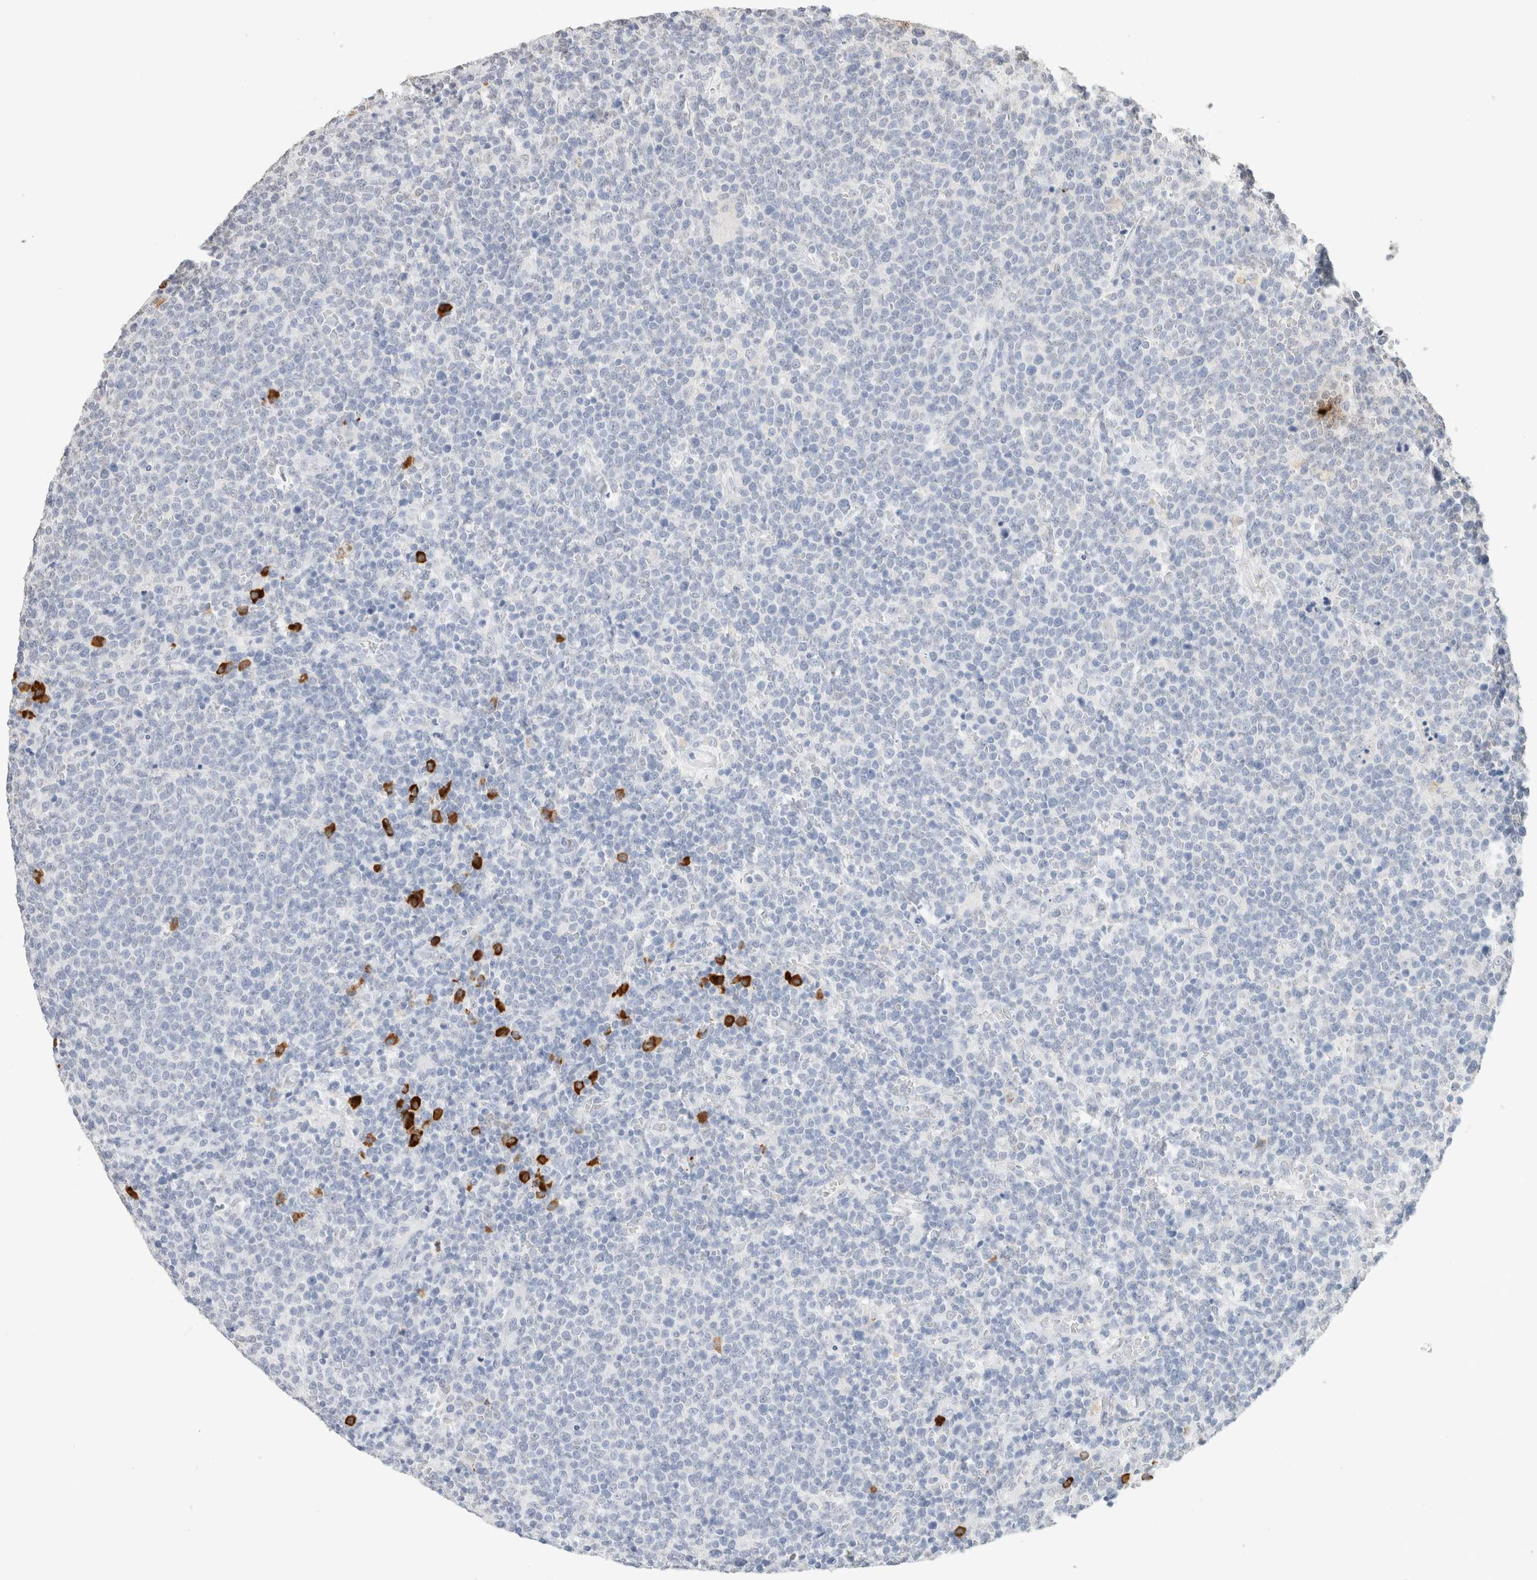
{"staining": {"intensity": "negative", "quantity": "none", "location": "none"}, "tissue": "lymphoma", "cell_type": "Tumor cells", "image_type": "cancer", "snomed": [{"axis": "morphology", "description": "Malignant lymphoma, non-Hodgkin's type, High grade"}, {"axis": "topography", "description": "Lymph node"}], "caption": "An immunohistochemistry micrograph of malignant lymphoma, non-Hodgkin's type (high-grade) is shown. There is no staining in tumor cells of malignant lymphoma, non-Hodgkin's type (high-grade).", "gene": "CD80", "patient": {"sex": "male", "age": 61}}